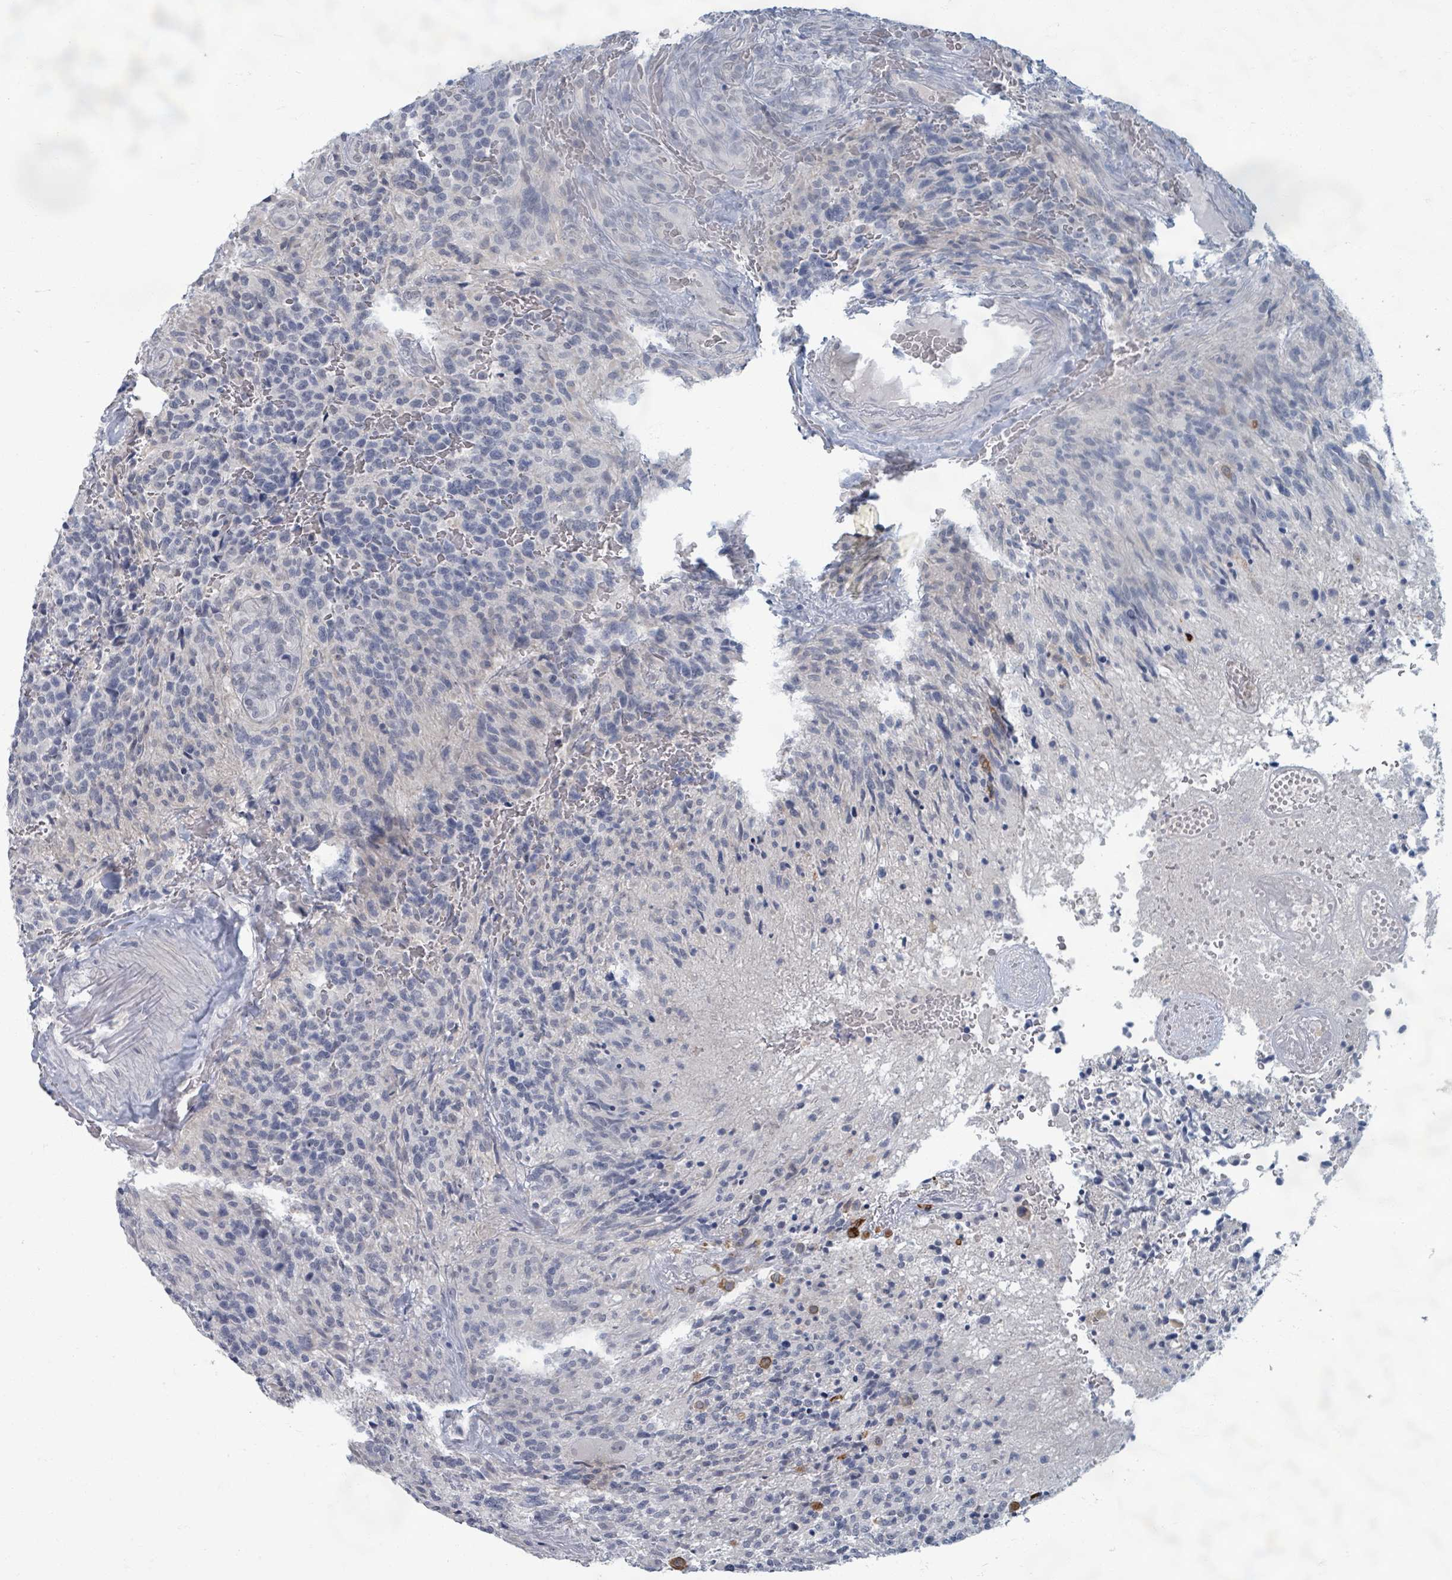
{"staining": {"intensity": "negative", "quantity": "none", "location": "none"}, "tissue": "glioma", "cell_type": "Tumor cells", "image_type": "cancer", "snomed": [{"axis": "morphology", "description": "Glioma, malignant, High grade"}, {"axis": "topography", "description": "Brain"}], "caption": "DAB immunohistochemical staining of malignant glioma (high-grade) demonstrates no significant staining in tumor cells.", "gene": "WNT11", "patient": {"sex": "male", "age": 36}}